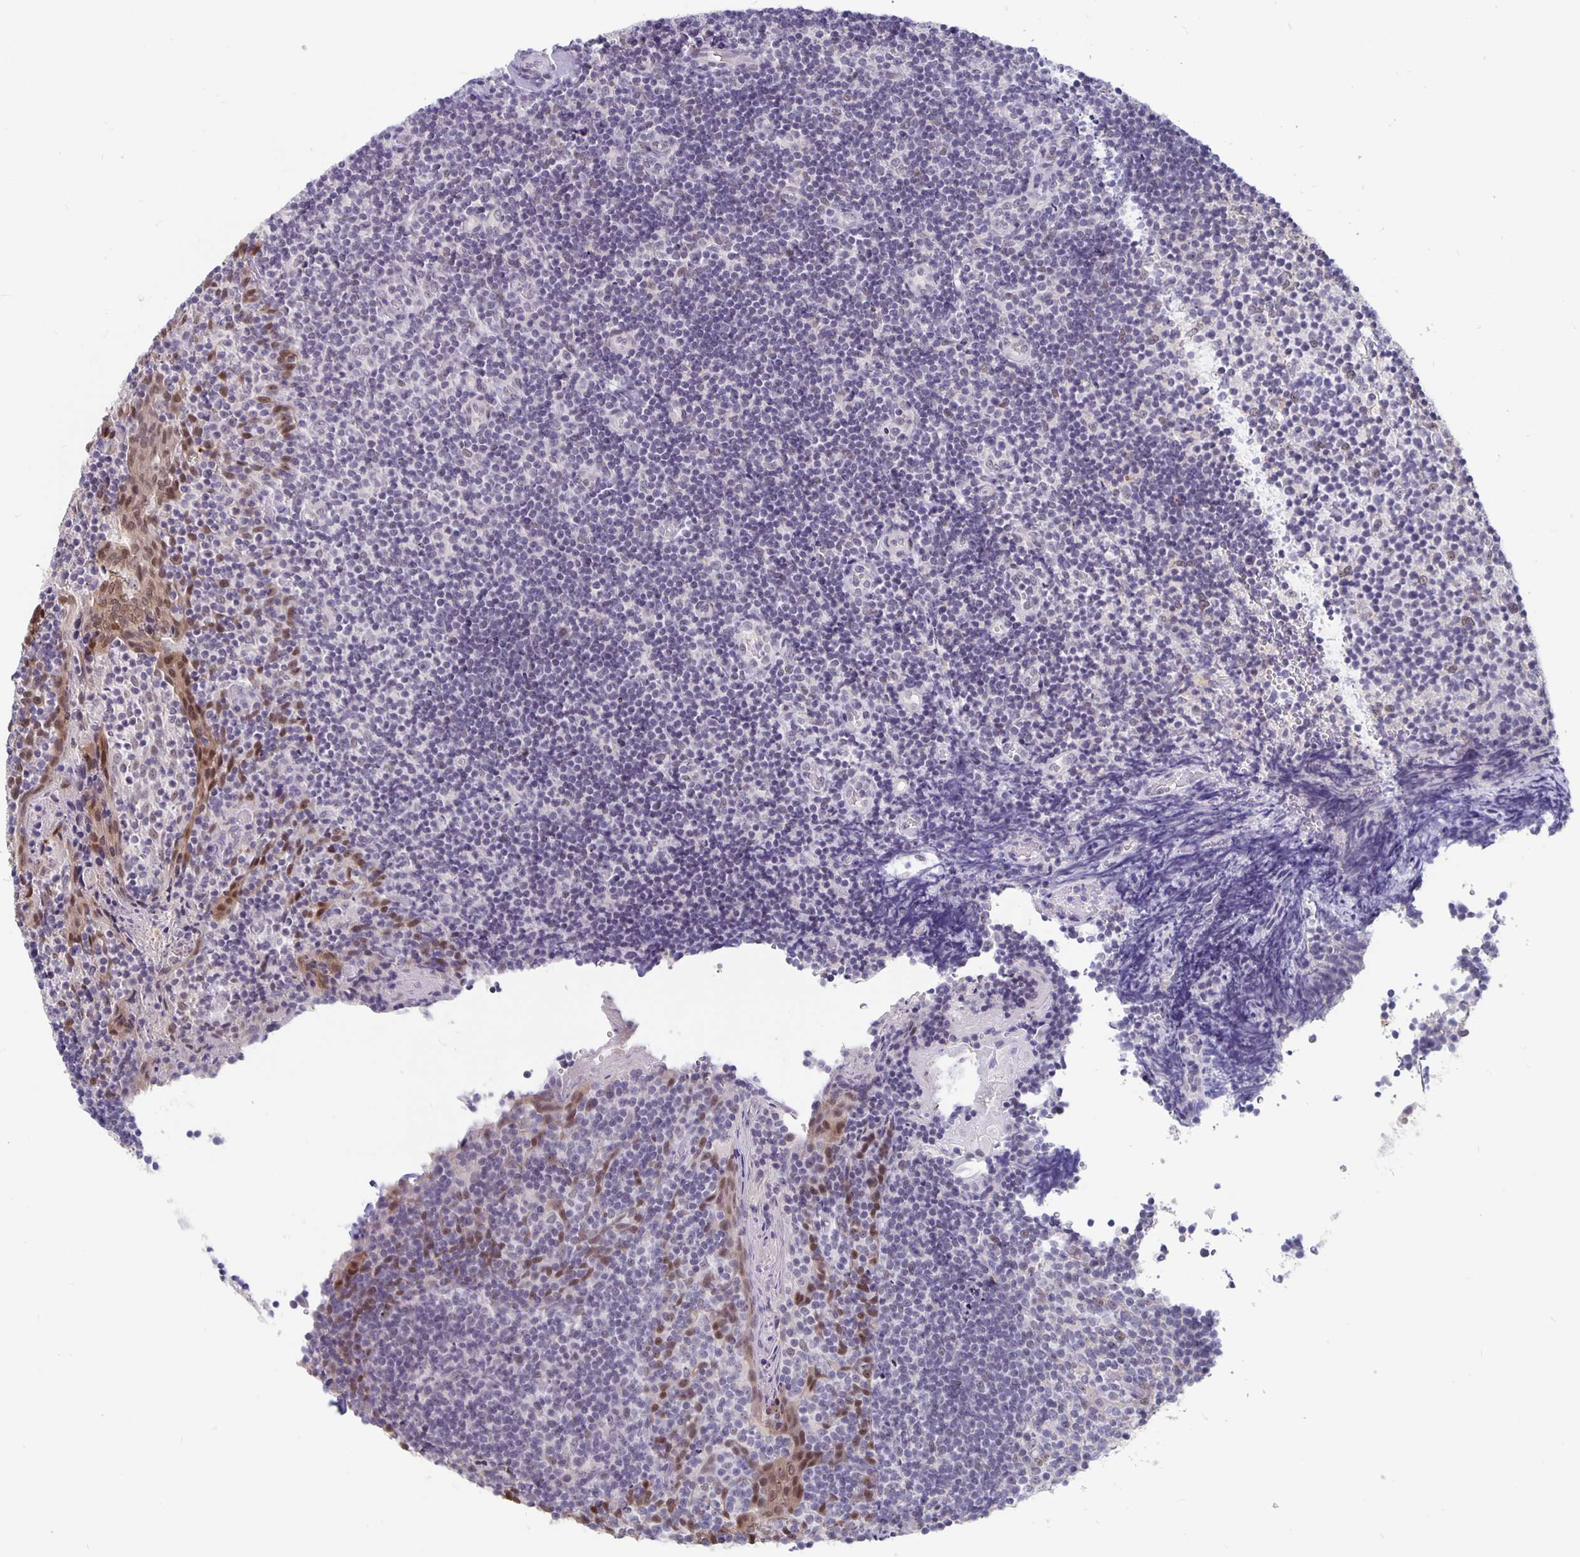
{"staining": {"intensity": "negative", "quantity": "none", "location": "none"}, "tissue": "tonsil", "cell_type": "Germinal center cells", "image_type": "normal", "snomed": [{"axis": "morphology", "description": "Normal tissue, NOS"}, {"axis": "topography", "description": "Tonsil"}], "caption": "Tonsil was stained to show a protein in brown. There is no significant staining in germinal center cells. The staining was performed using DAB to visualize the protein expression in brown, while the nuclei were stained in blue with hematoxylin (Magnification: 20x).", "gene": "ZNF691", "patient": {"sex": "female", "age": 10}}